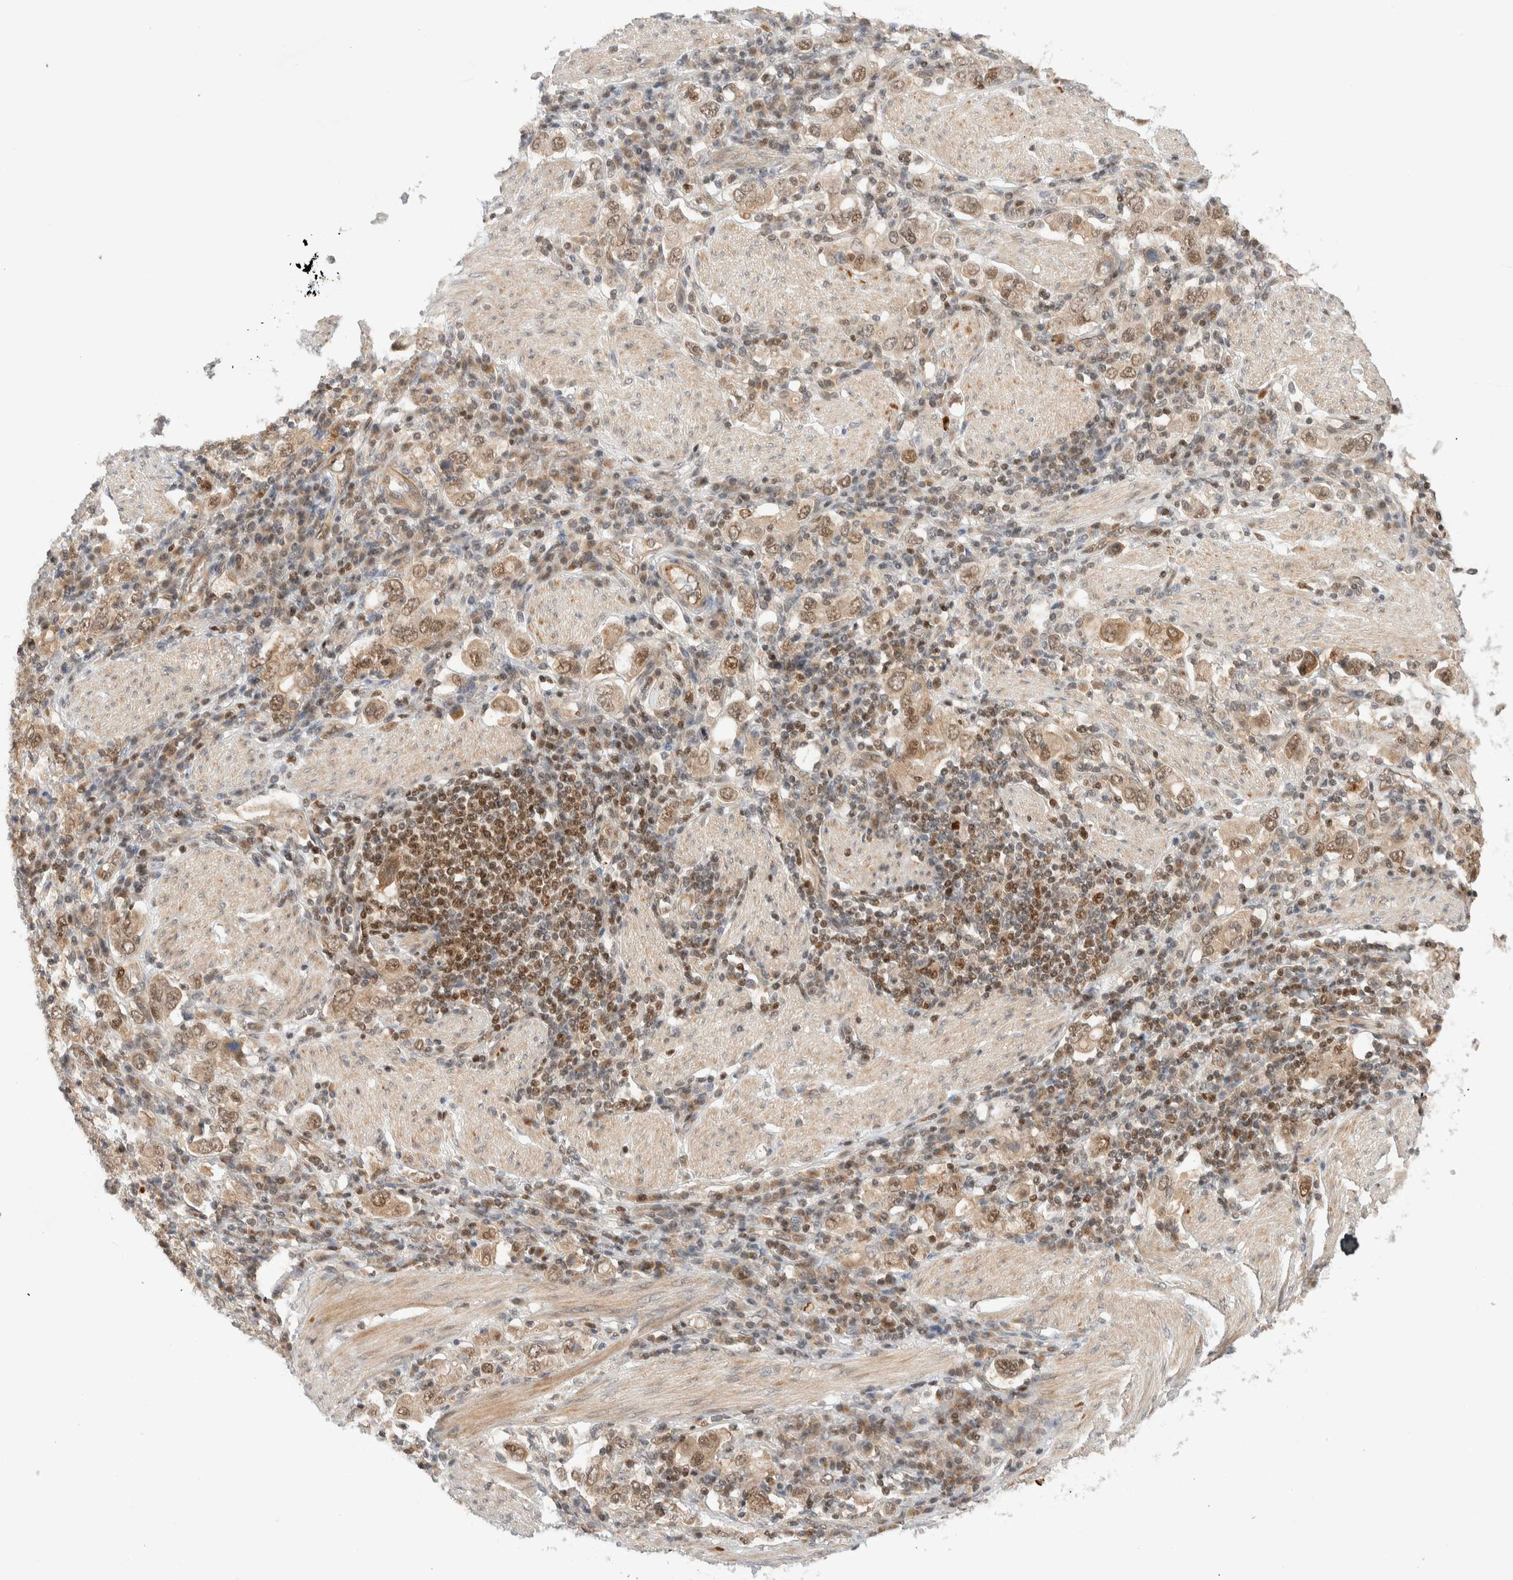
{"staining": {"intensity": "moderate", "quantity": ">75%", "location": "cytoplasmic/membranous,nuclear"}, "tissue": "stomach cancer", "cell_type": "Tumor cells", "image_type": "cancer", "snomed": [{"axis": "morphology", "description": "Adenocarcinoma, NOS"}, {"axis": "topography", "description": "Stomach, upper"}], "caption": "Protein positivity by immunohistochemistry demonstrates moderate cytoplasmic/membranous and nuclear positivity in approximately >75% of tumor cells in adenocarcinoma (stomach). Using DAB (3,3'-diaminobenzidine) (brown) and hematoxylin (blue) stains, captured at high magnification using brightfield microscopy.", "gene": "C8orf76", "patient": {"sex": "male", "age": 62}}